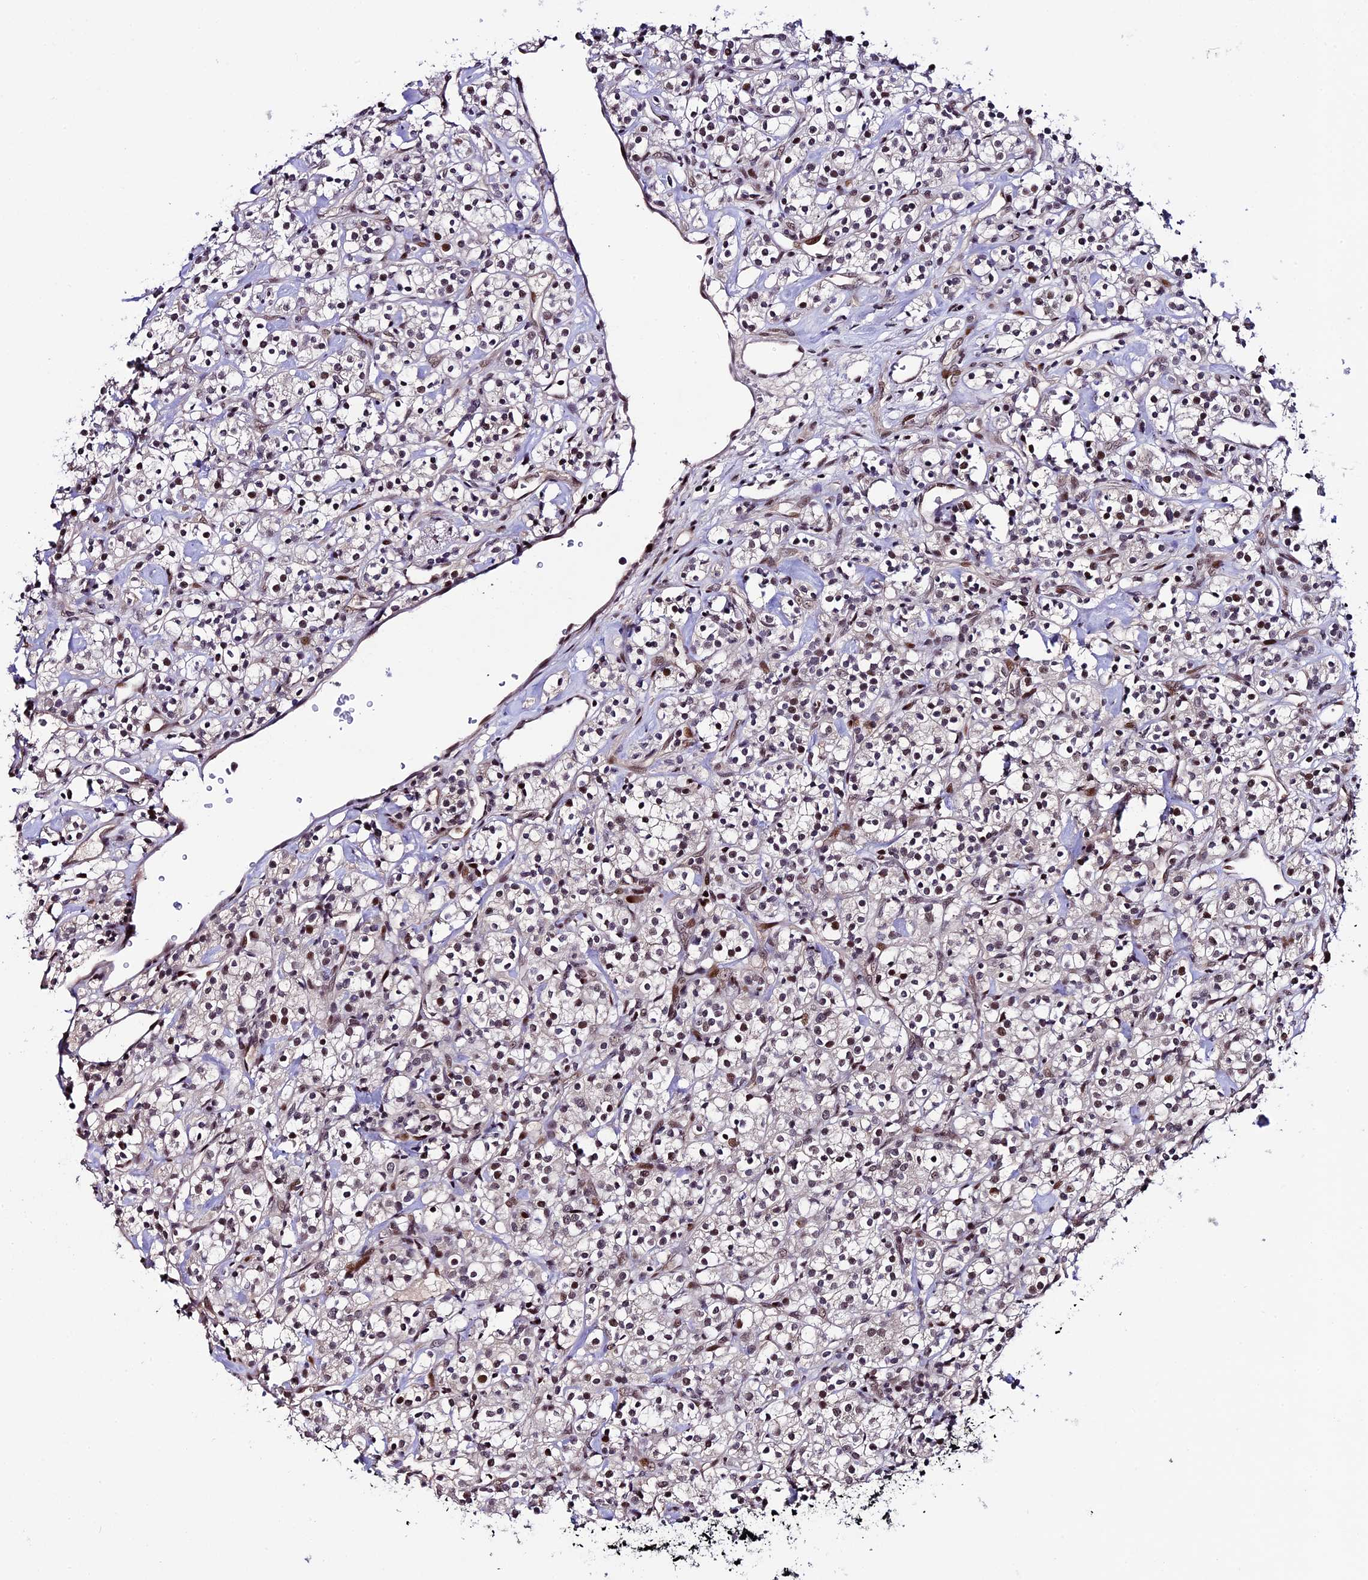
{"staining": {"intensity": "moderate", "quantity": "25%-75%", "location": "nuclear"}, "tissue": "renal cancer", "cell_type": "Tumor cells", "image_type": "cancer", "snomed": [{"axis": "morphology", "description": "Adenocarcinoma, NOS"}, {"axis": "topography", "description": "Kidney"}], "caption": "The micrograph displays staining of adenocarcinoma (renal), revealing moderate nuclear protein positivity (brown color) within tumor cells.", "gene": "TCP11L2", "patient": {"sex": "male", "age": 77}}